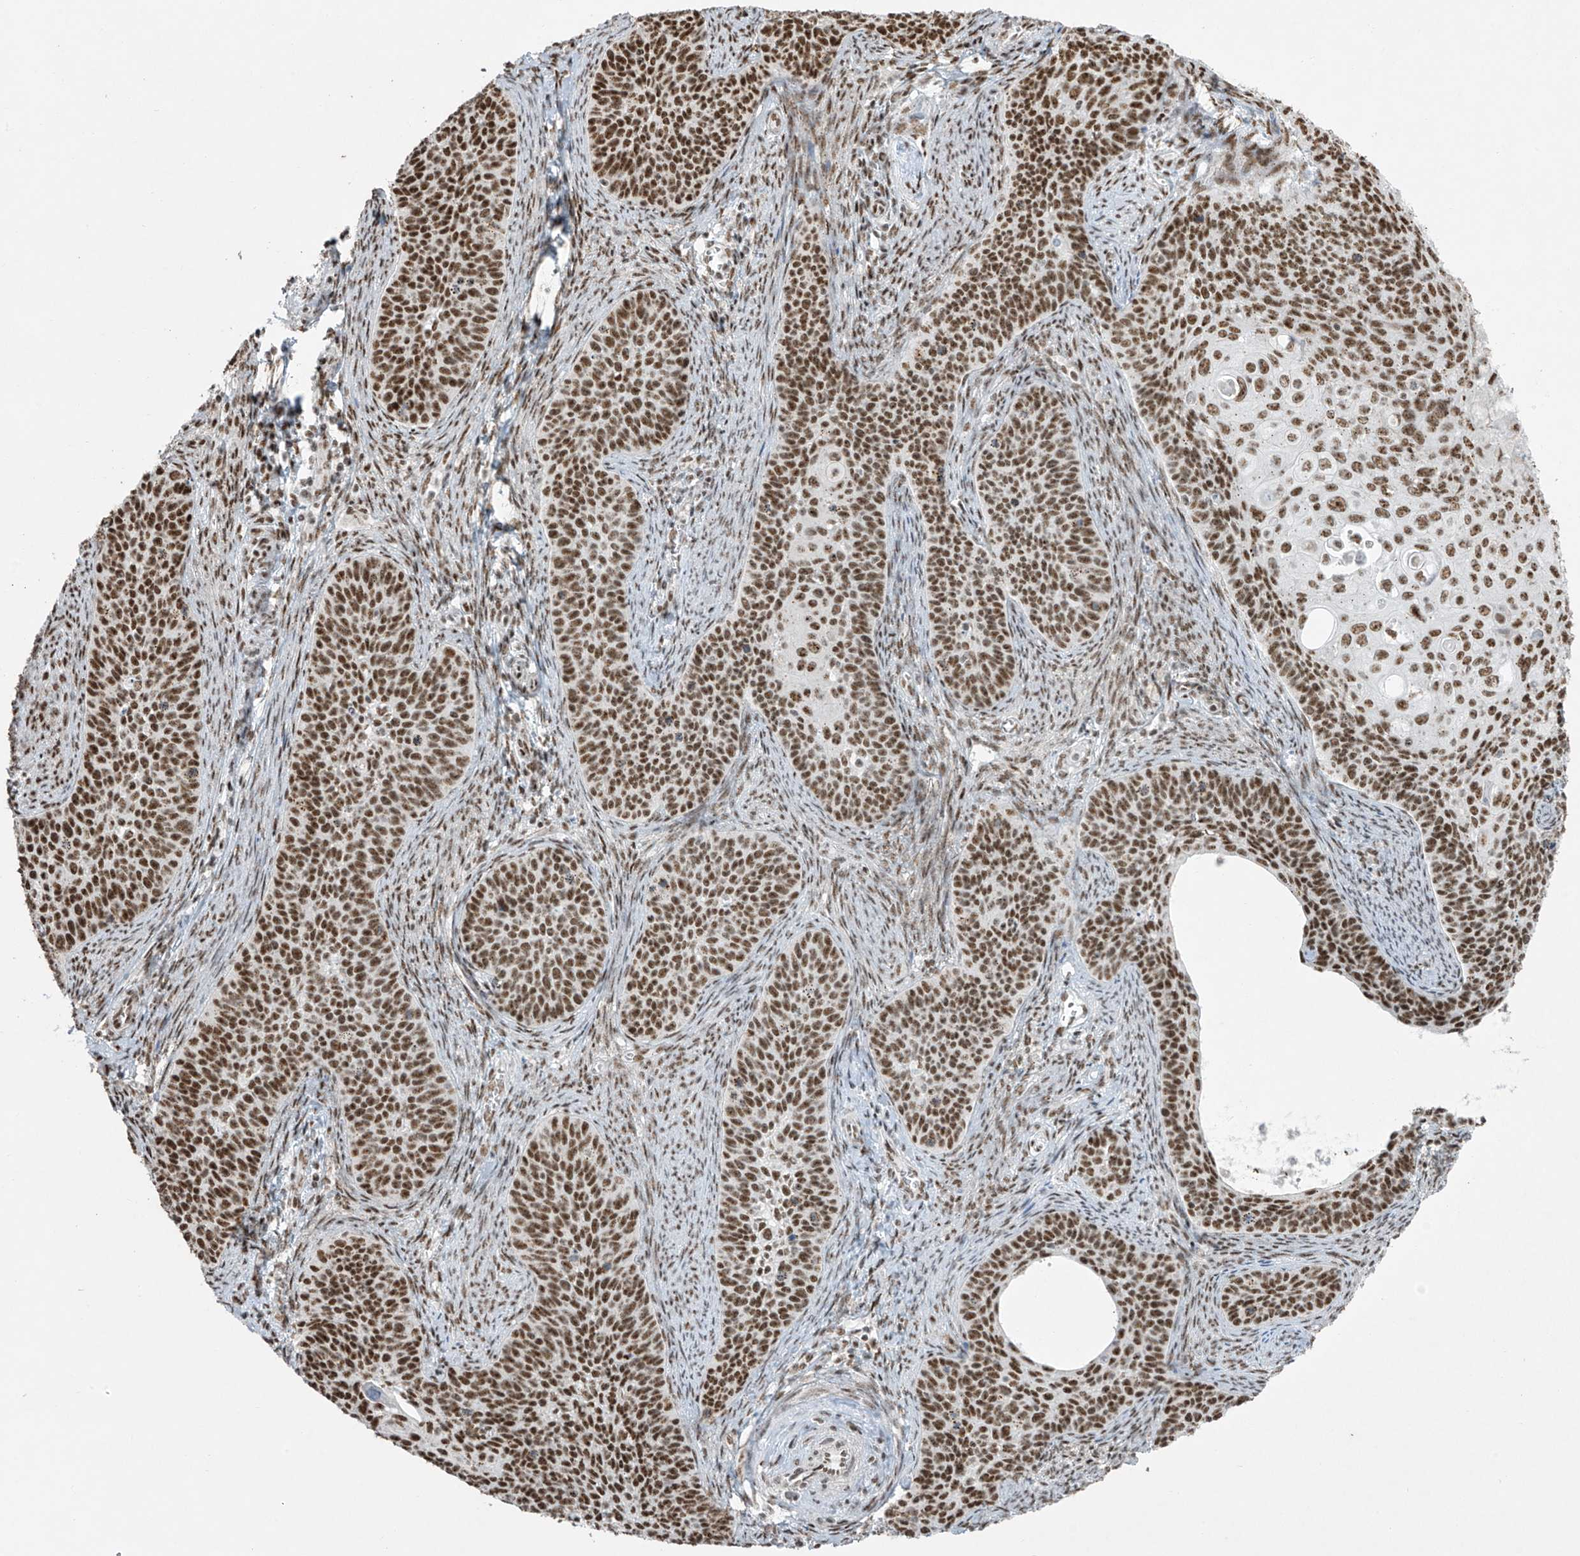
{"staining": {"intensity": "strong", "quantity": ">75%", "location": "nuclear"}, "tissue": "cervical cancer", "cell_type": "Tumor cells", "image_type": "cancer", "snomed": [{"axis": "morphology", "description": "Squamous cell carcinoma, NOS"}, {"axis": "topography", "description": "Cervix"}], "caption": "Cervical squamous cell carcinoma tissue shows strong nuclear positivity in about >75% of tumor cells, visualized by immunohistochemistry. (DAB IHC with brightfield microscopy, high magnification).", "gene": "MS4A6A", "patient": {"sex": "female", "age": 33}}